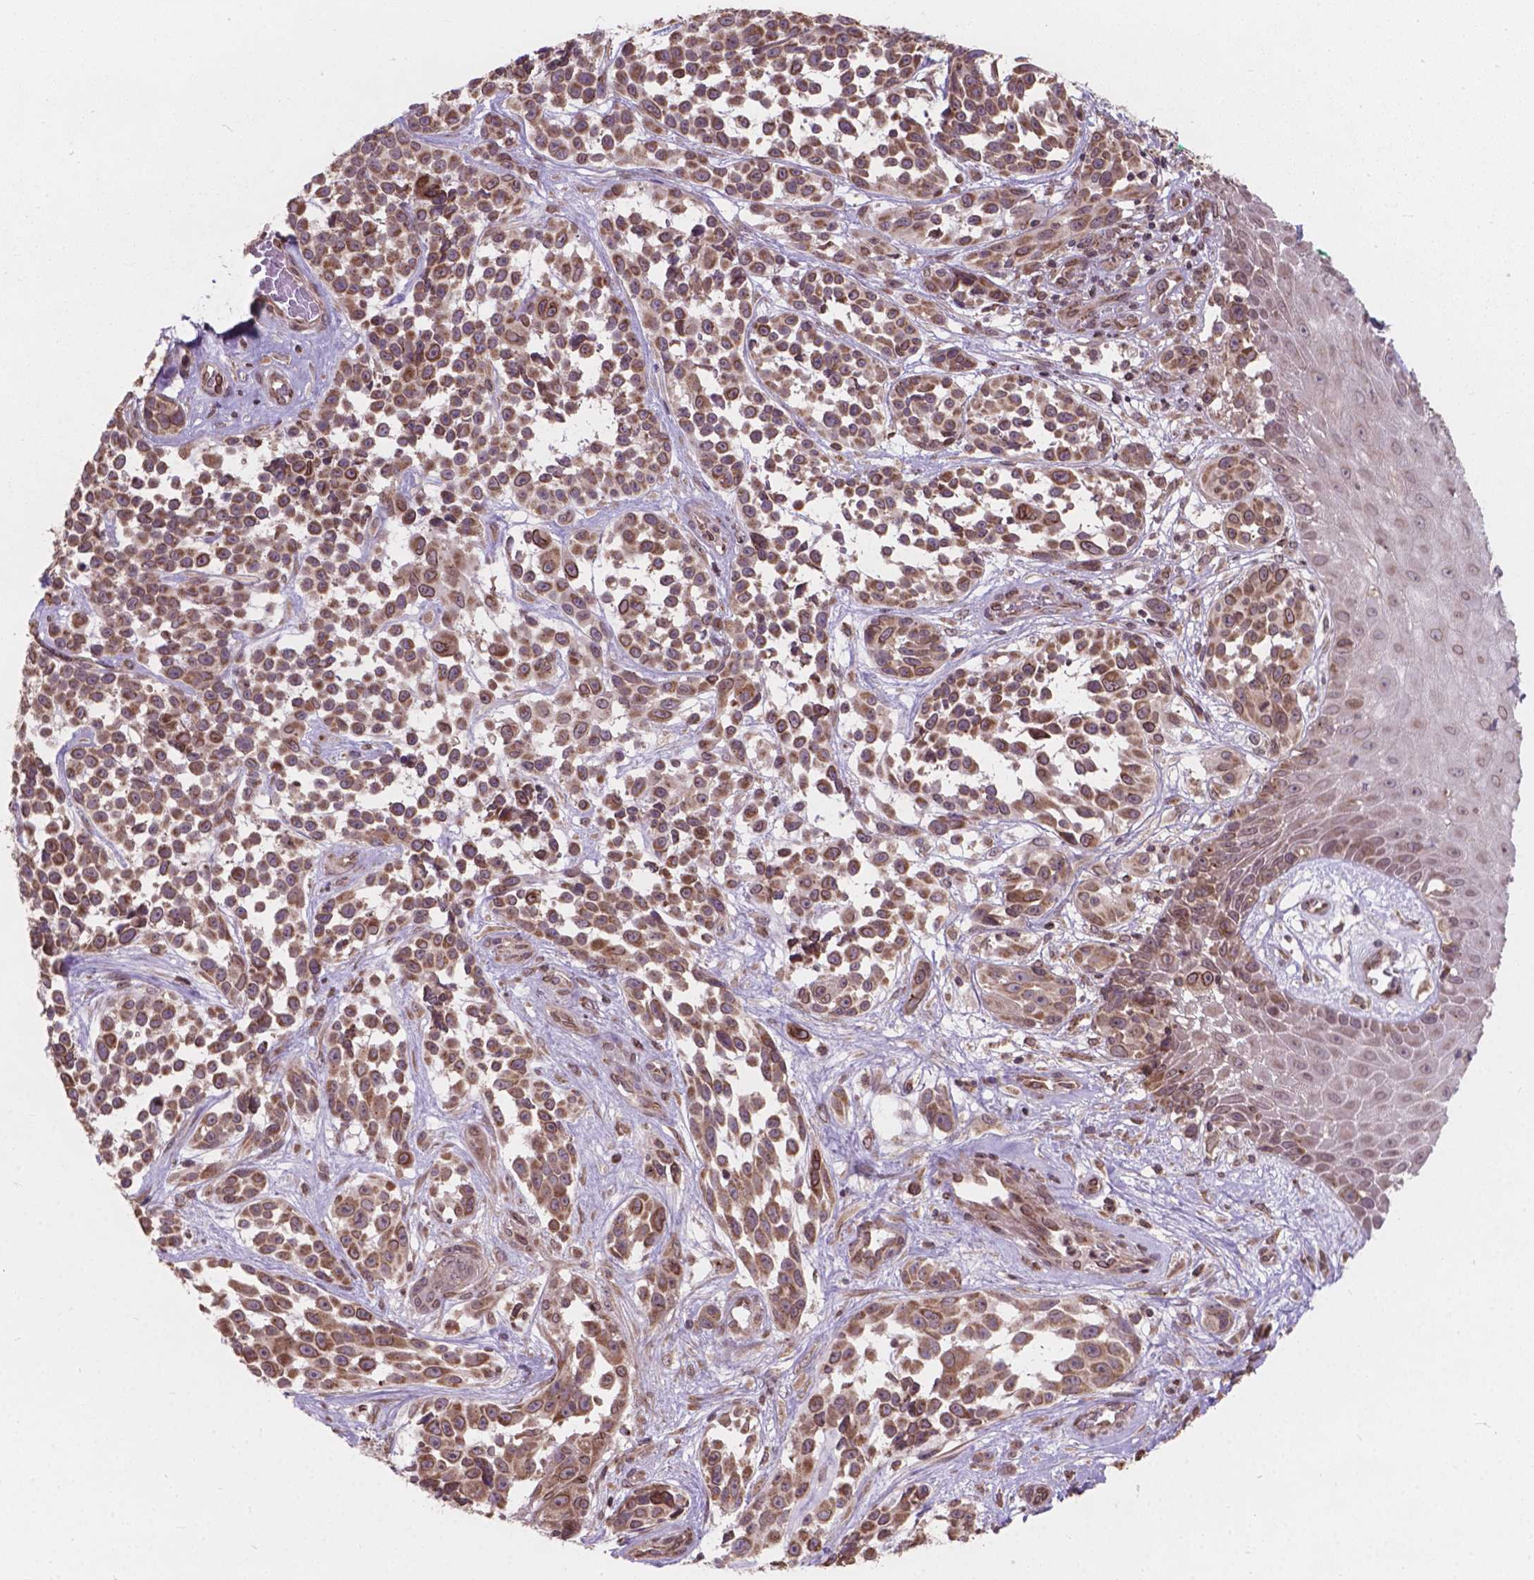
{"staining": {"intensity": "moderate", "quantity": ">75%", "location": "cytoplasmic/membranous"}, "tissue": "melanoma", "cell_type": "Tumor cells", "image_type": "cancer", "snomed": [{"axis": "morphology", "description": "Malignant melanoma, NOS"}, {"axis": "topography", "description": "Skin"}], "caption": "Immunohistochemistry (IHC) of malignant melanoma shows medium levels of moderate cytoplasmic/membranous staining in approximately >75% of tumor cells.", "gene": "MRPL33", "patient": {"sex": "female", "age": 88}}